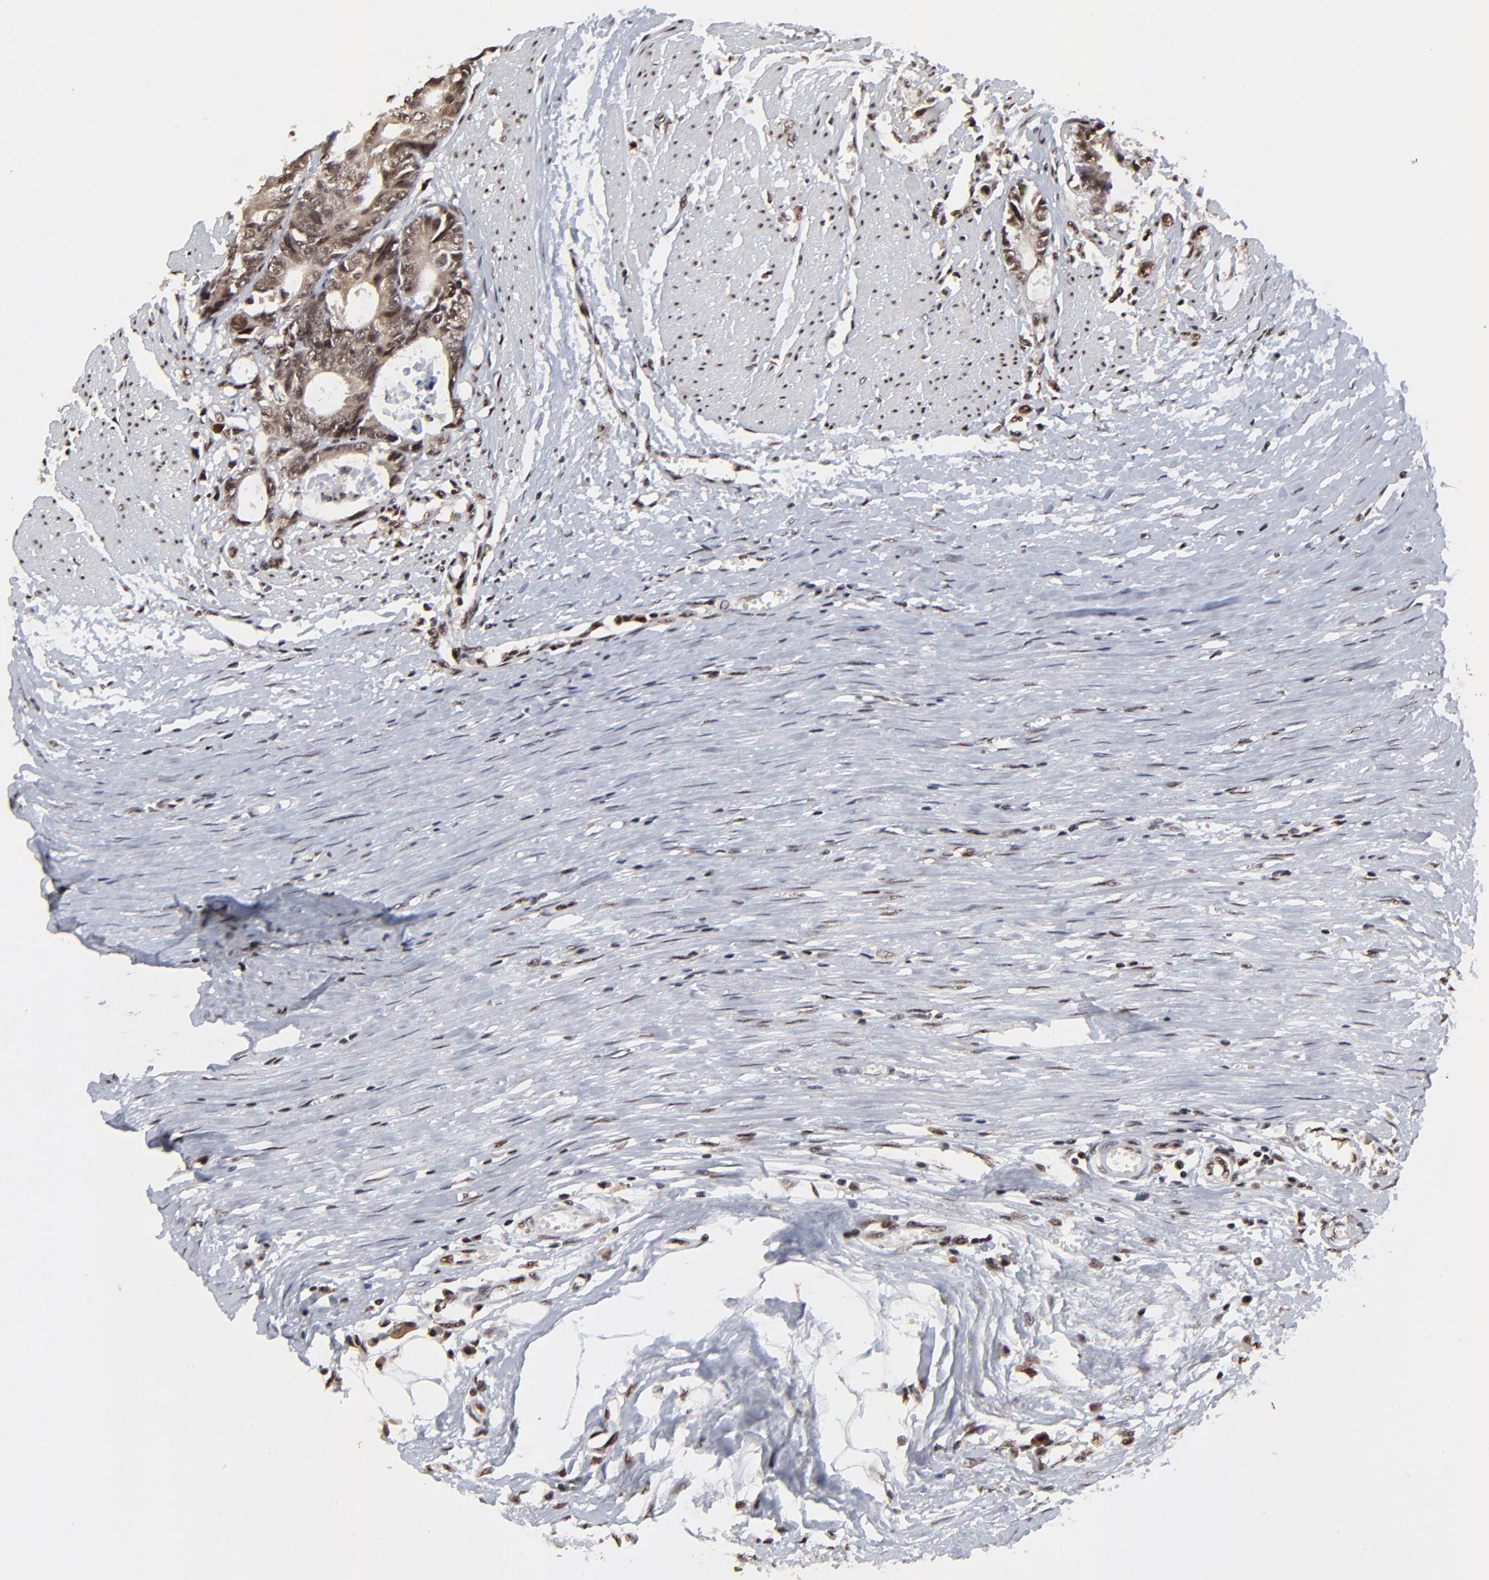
{"staining": {"intensity": "strong", "quantity": ">75%", "location": "cytoplasmic/membranous,nuclear"}, "tissue": "colorectal cancer", "cell_type": "Tumor cells", "image_type": "cancer", "snomed": [{"axis": "morphology", "description": "Adenocarcinoma, NOS"}, {"axis": "topography", "description": "Rectum"}], "caption": "This image shows IHC staining of human colorectal cancer (adenocarcinoma), with high strong cytoplasmic/membranous and nuclear staining in about >75% of tumor cells.", "gene": "RBM22", "patient": {"sex": "female", "age": 98}}